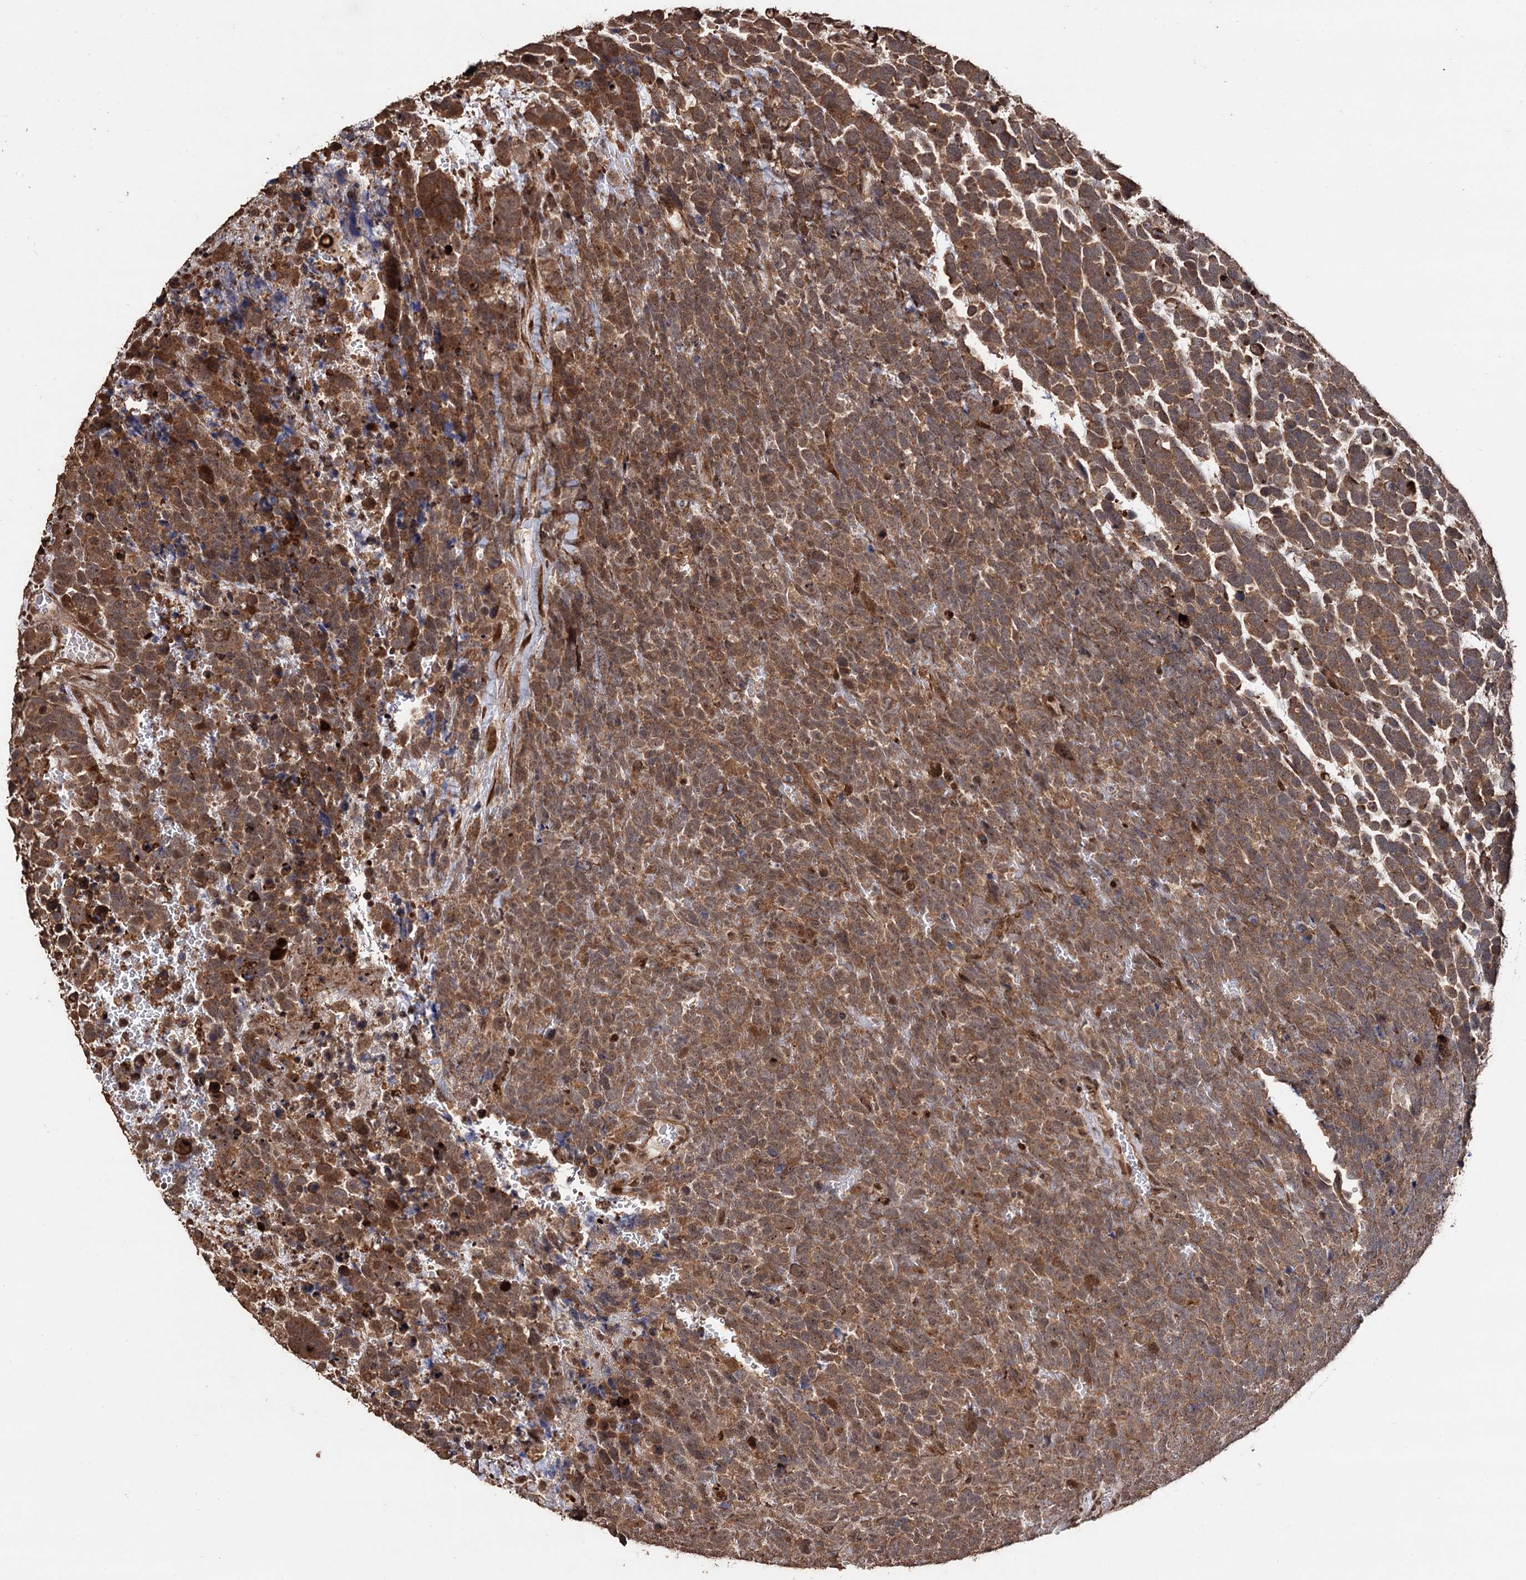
{"staining": {"intensity": "moderate", "quantity": ">75%", "location": "cytoplasmic/membranous,nuclear"}, "tissue": "urothelial cancer", "cell_type": "Tumor cells", "image_type": "cancer", "snomed": [{"axis": "morphology", "description": "Urothelial carcinoma, High grade"}, {"axis": "topography", "description": "Urinary bladder"}], "caption": "Human urothelial carcinoma (high-grade) stained with a protein marker displays moderate staining in tumor cells.", "gene": "PIGB", "patient": {"sex": "female", "age": 82}}